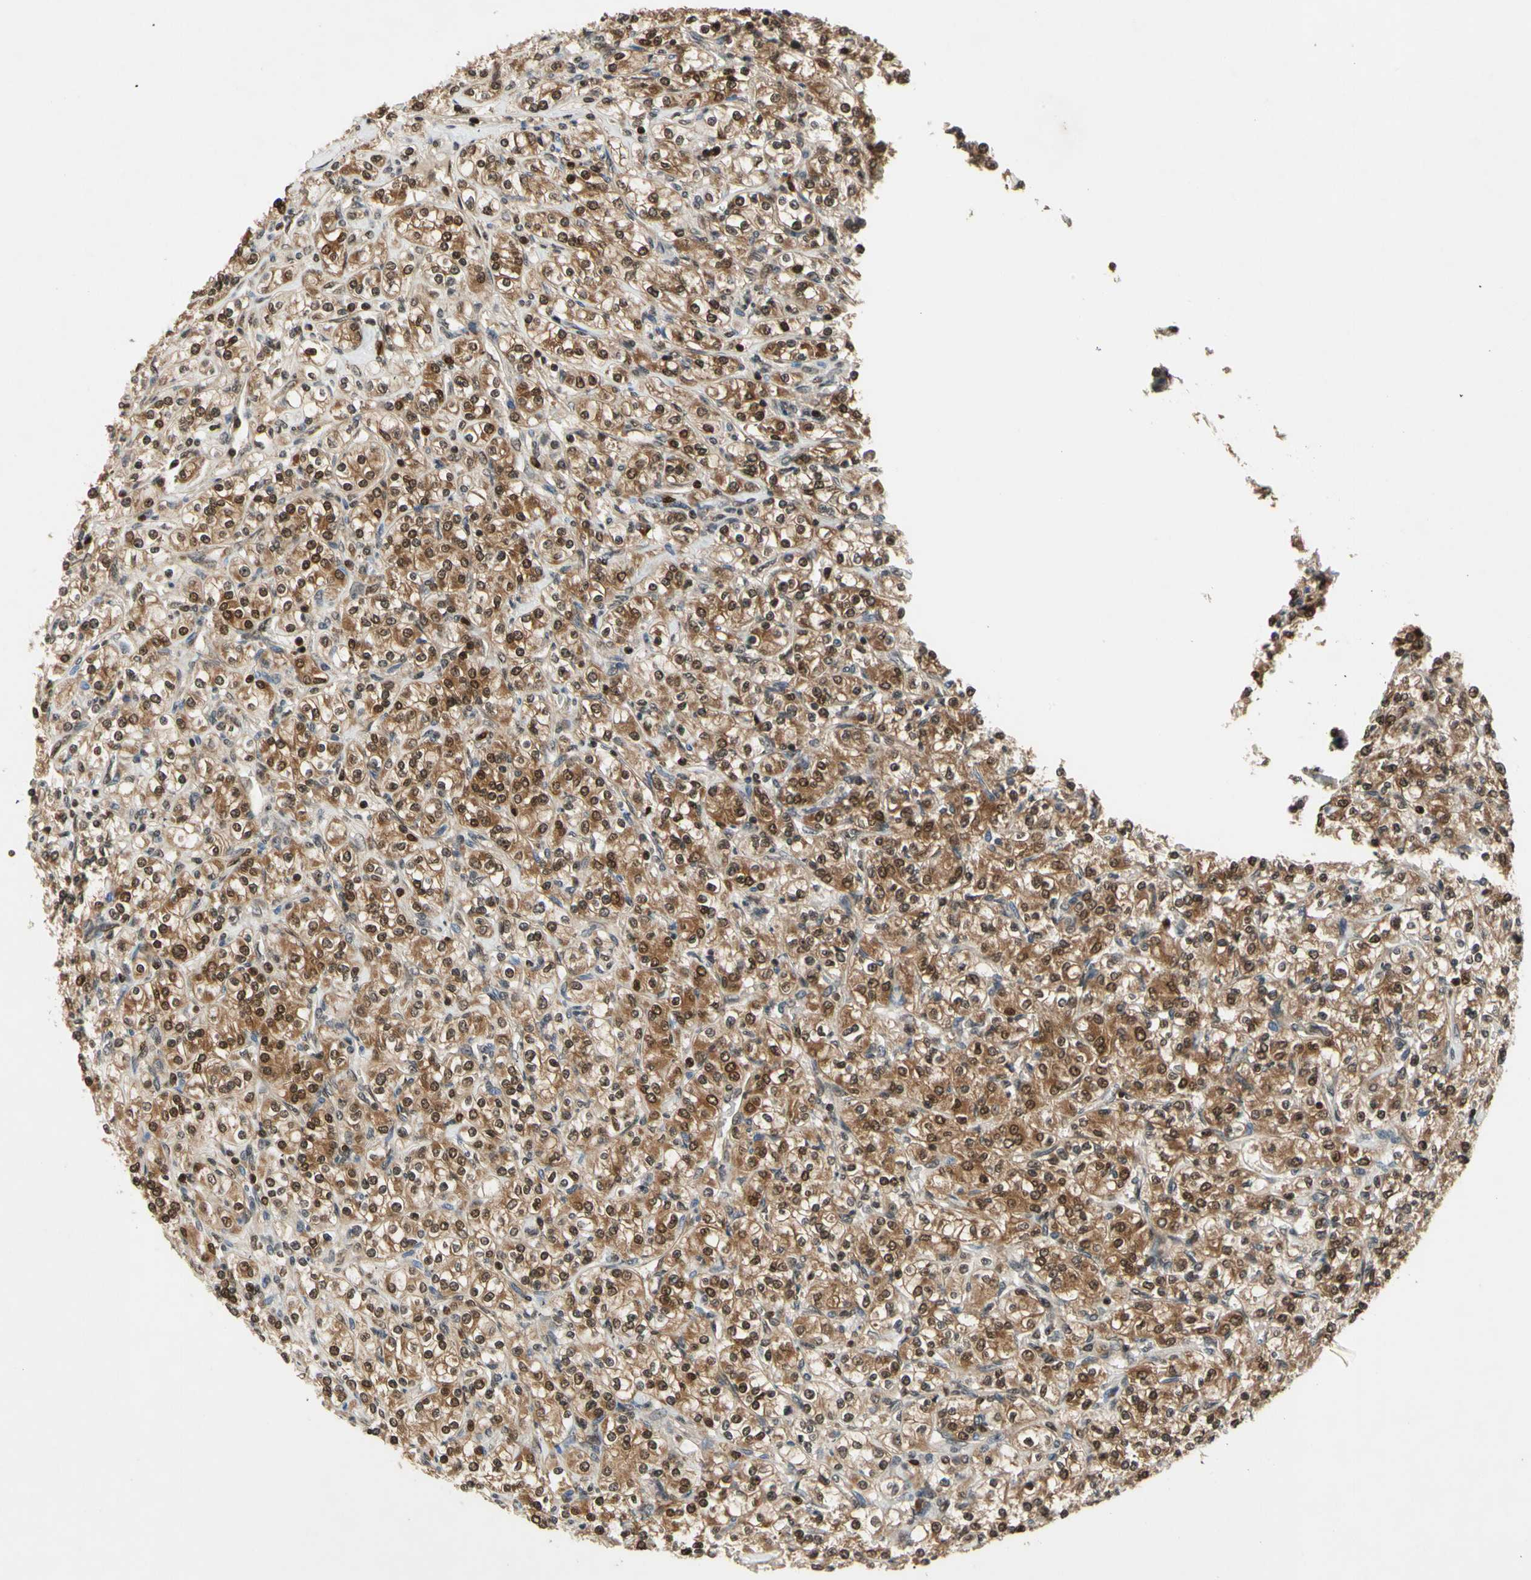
{"staining": {"intensity": "moderate", "quantity": ">75%", "location": "cytoplasmic/membranous,nuclear"}, "tissue": "renal cancer", "cell_type": "Tumor cells", "image_type": "cancer", "snomed": [{"axis": "morphology", "description": "Adenocarcinoma, NOS"}, {"axis": "topography", "description": "Kidney"}], "caption": "This micrograph reveals renal cancer (adenocarcinoma) stained with immunohistochemistry to label a protein in brown. The cytoplasmic/membranous and nuclear of tumor cells show moderate positivity for the protein. Nuclei are counter-stained blue.", "gene": "GSR", "patient": {"sex": "male", "age": 77}}